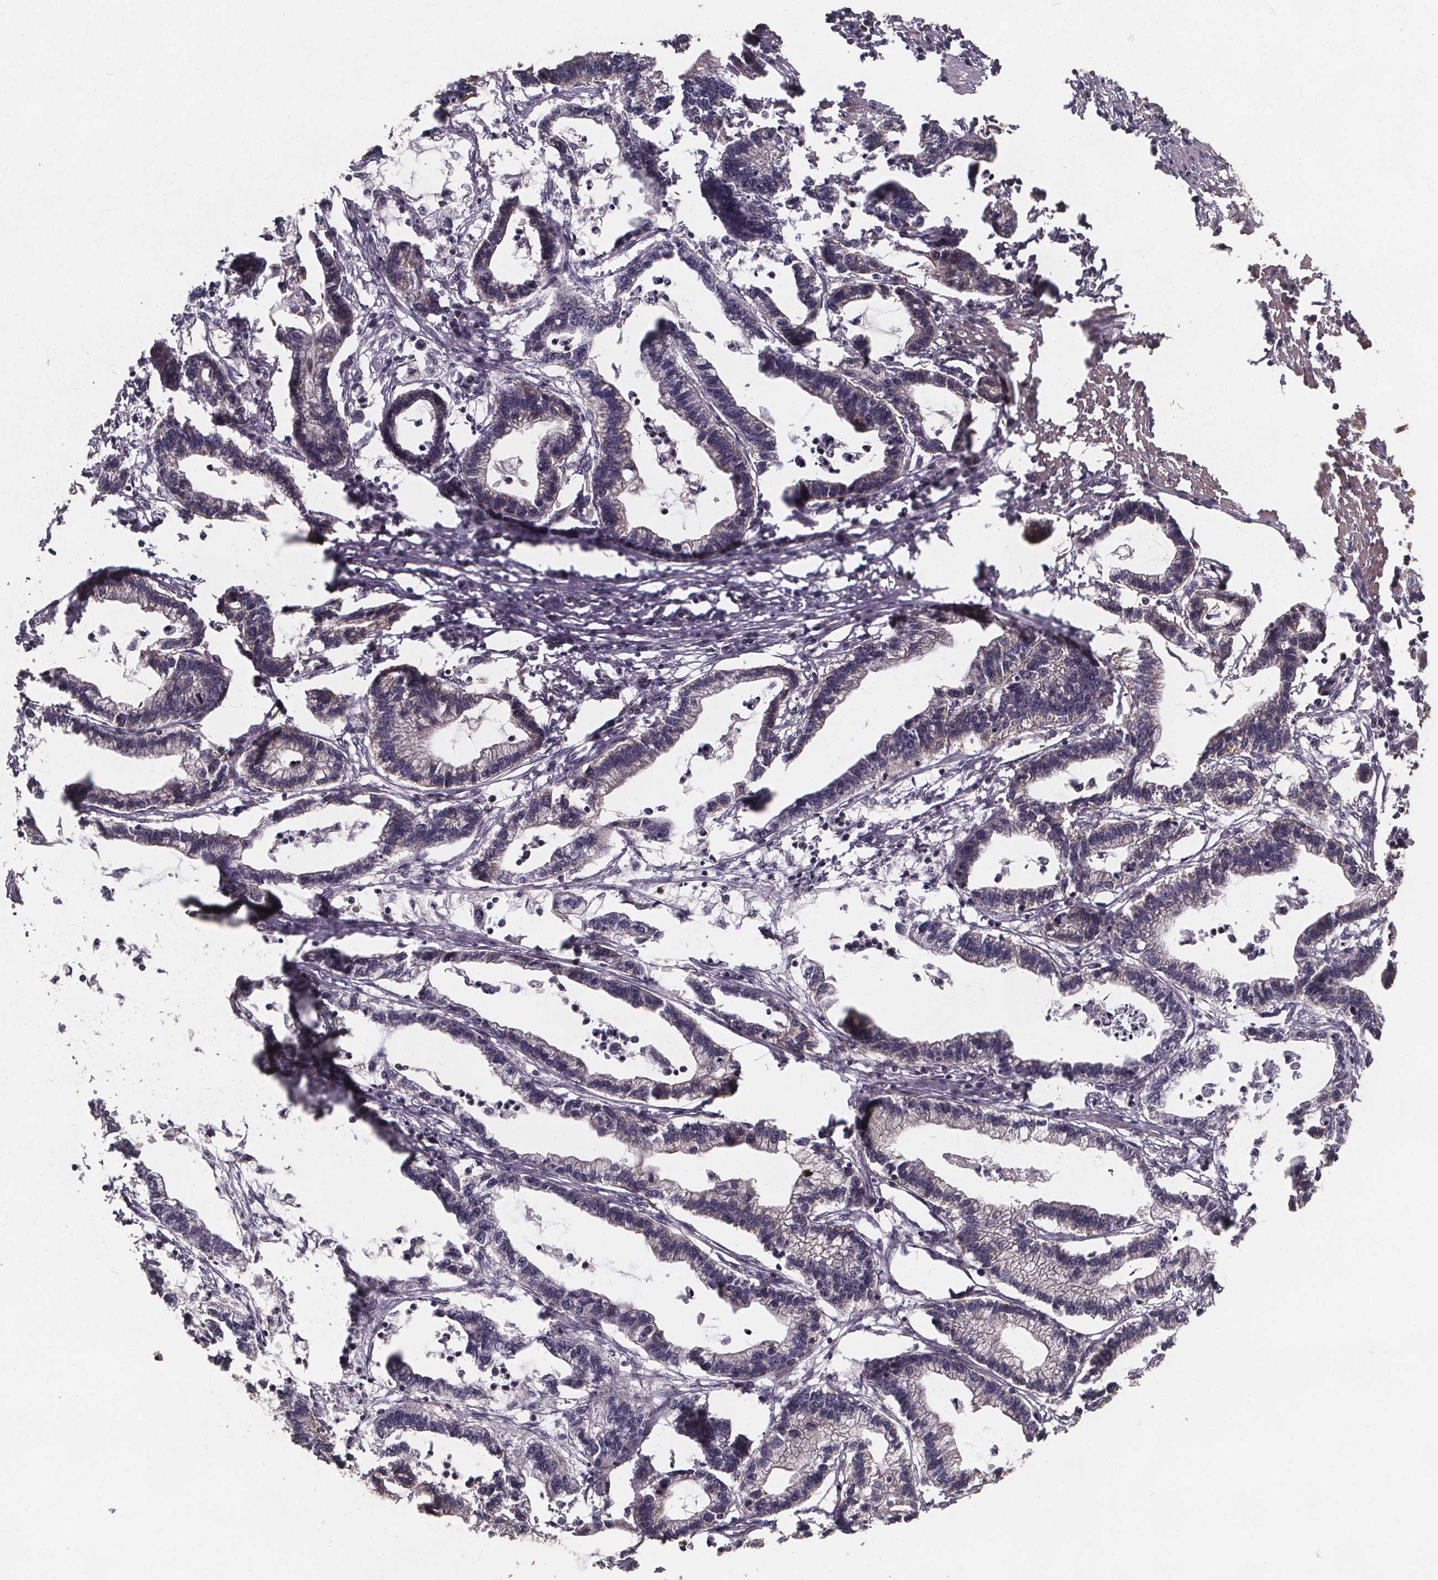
{"staining": {"intensity": "negative", "quantity": "none", "location": "none"}, "tissue": "stomach cancer", "cell_type": "Tumor cells", "image_type": "cancer", "snomed": [{"axis": "morphology", "description": "Adenocarcinoma, NOS"}, {"axis": "topography", "description": "Stomach"}], "caption": "Micrograph shows no protein positivity in tumor cells of stomach adenocarcinoma tissue.", "gene": "YME1L1", "patient": {"sex": "male", "age": 83}}